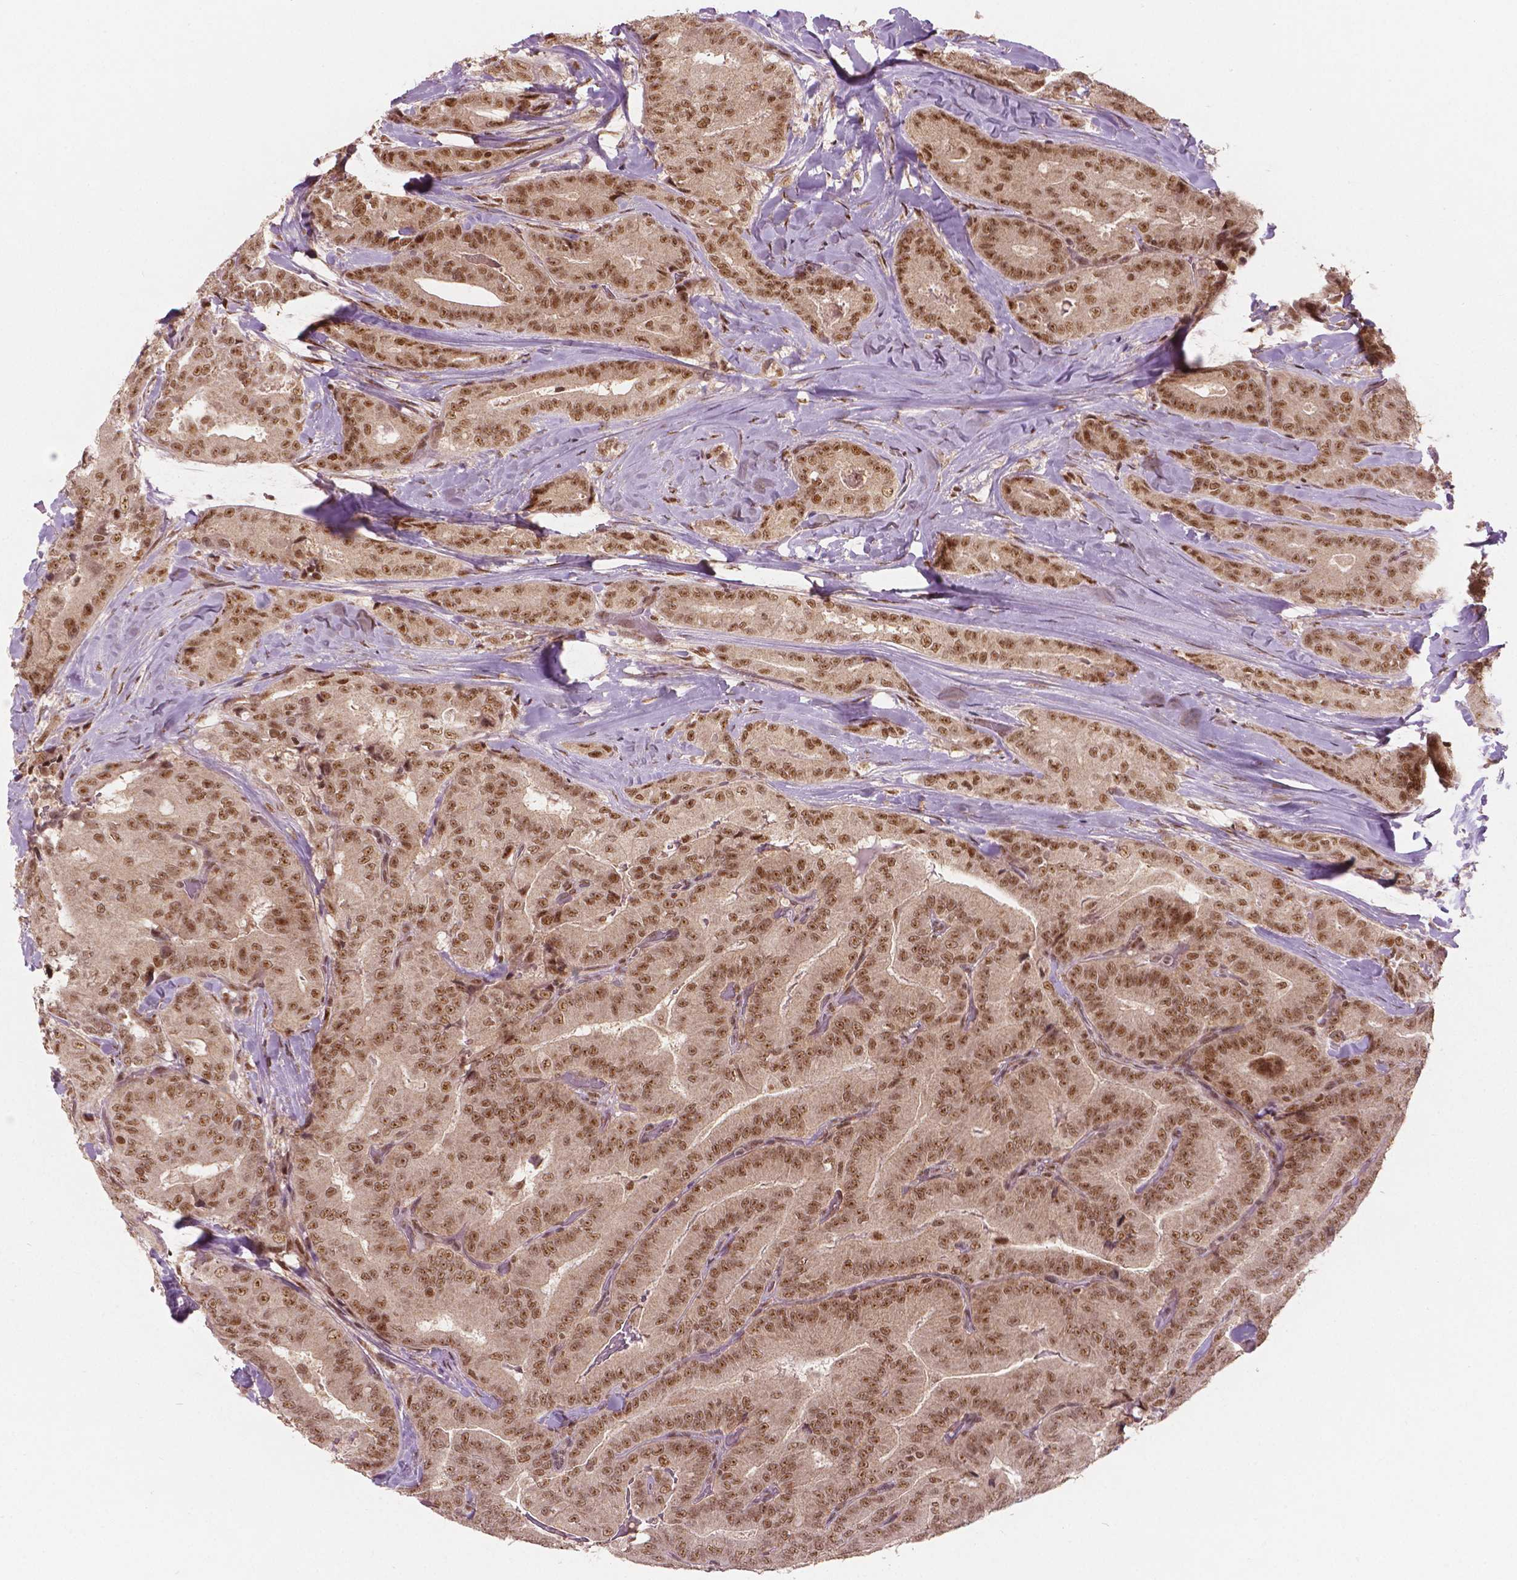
{"staining": {"intensity": "moderate", "quantity": ">75%", "location": "nuclear"}, "tissue": "thyroid cancer", "cell_type": "Tumor cells", "image_type": "cancer", "snomed": [{"axis": "morphology", "description": "Papillary adenocarcinoma, NOS"}, {"axis": "topography", "description": "Thyroid gland"}], "caption": "There is medium levels of moderate nuclear expression in tumor cells of thyroid papillary adenocarcinoma, as demonstrated by immunohistochemical staining (brown color).", "gene": "NSD2", "patient": {"sex": "male", "age": 61}}